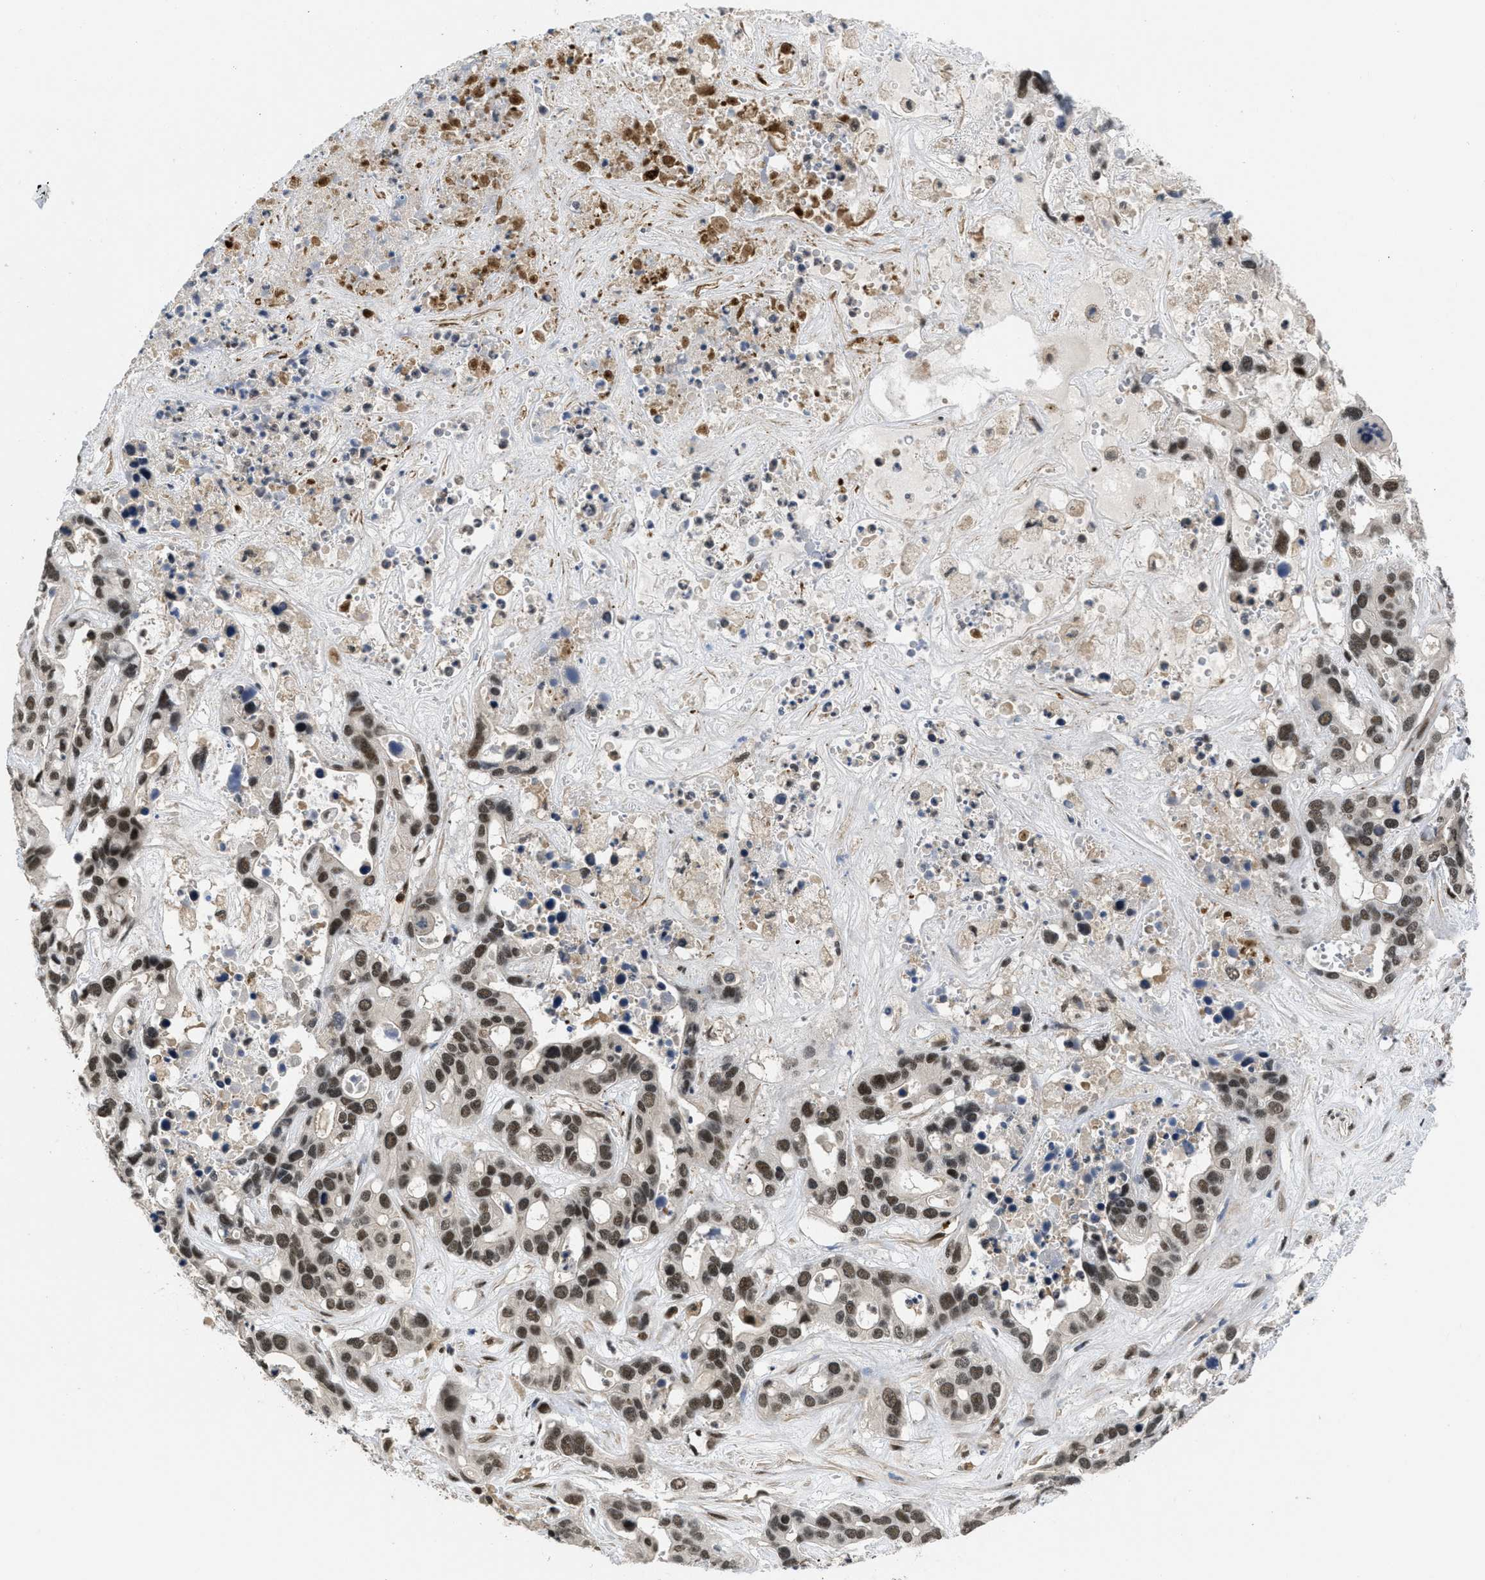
{"staining": {"intensity": "strong", "quantity": ">75%", "location": "cytoplasmic/membranous"}, "tissue": "liver cancer", "cell_type": "Tumor cells", "image_type": "cancer", "snomed": [{"axis": "morphology", "description": "Cholangiocarcinoma"}, {"axis": "topography", "description": "Liver"}], "caption": "DAB (3,3'-diaminobenzidine) immunohistochemical staining of human cholangiocarcinoma (liver) exhibits strong cytoplasmic/membranous protein expression in approximately >75% of tumor cells.", "gene": "CUL4B", "patient": {"sex": "female", "age": 65}}